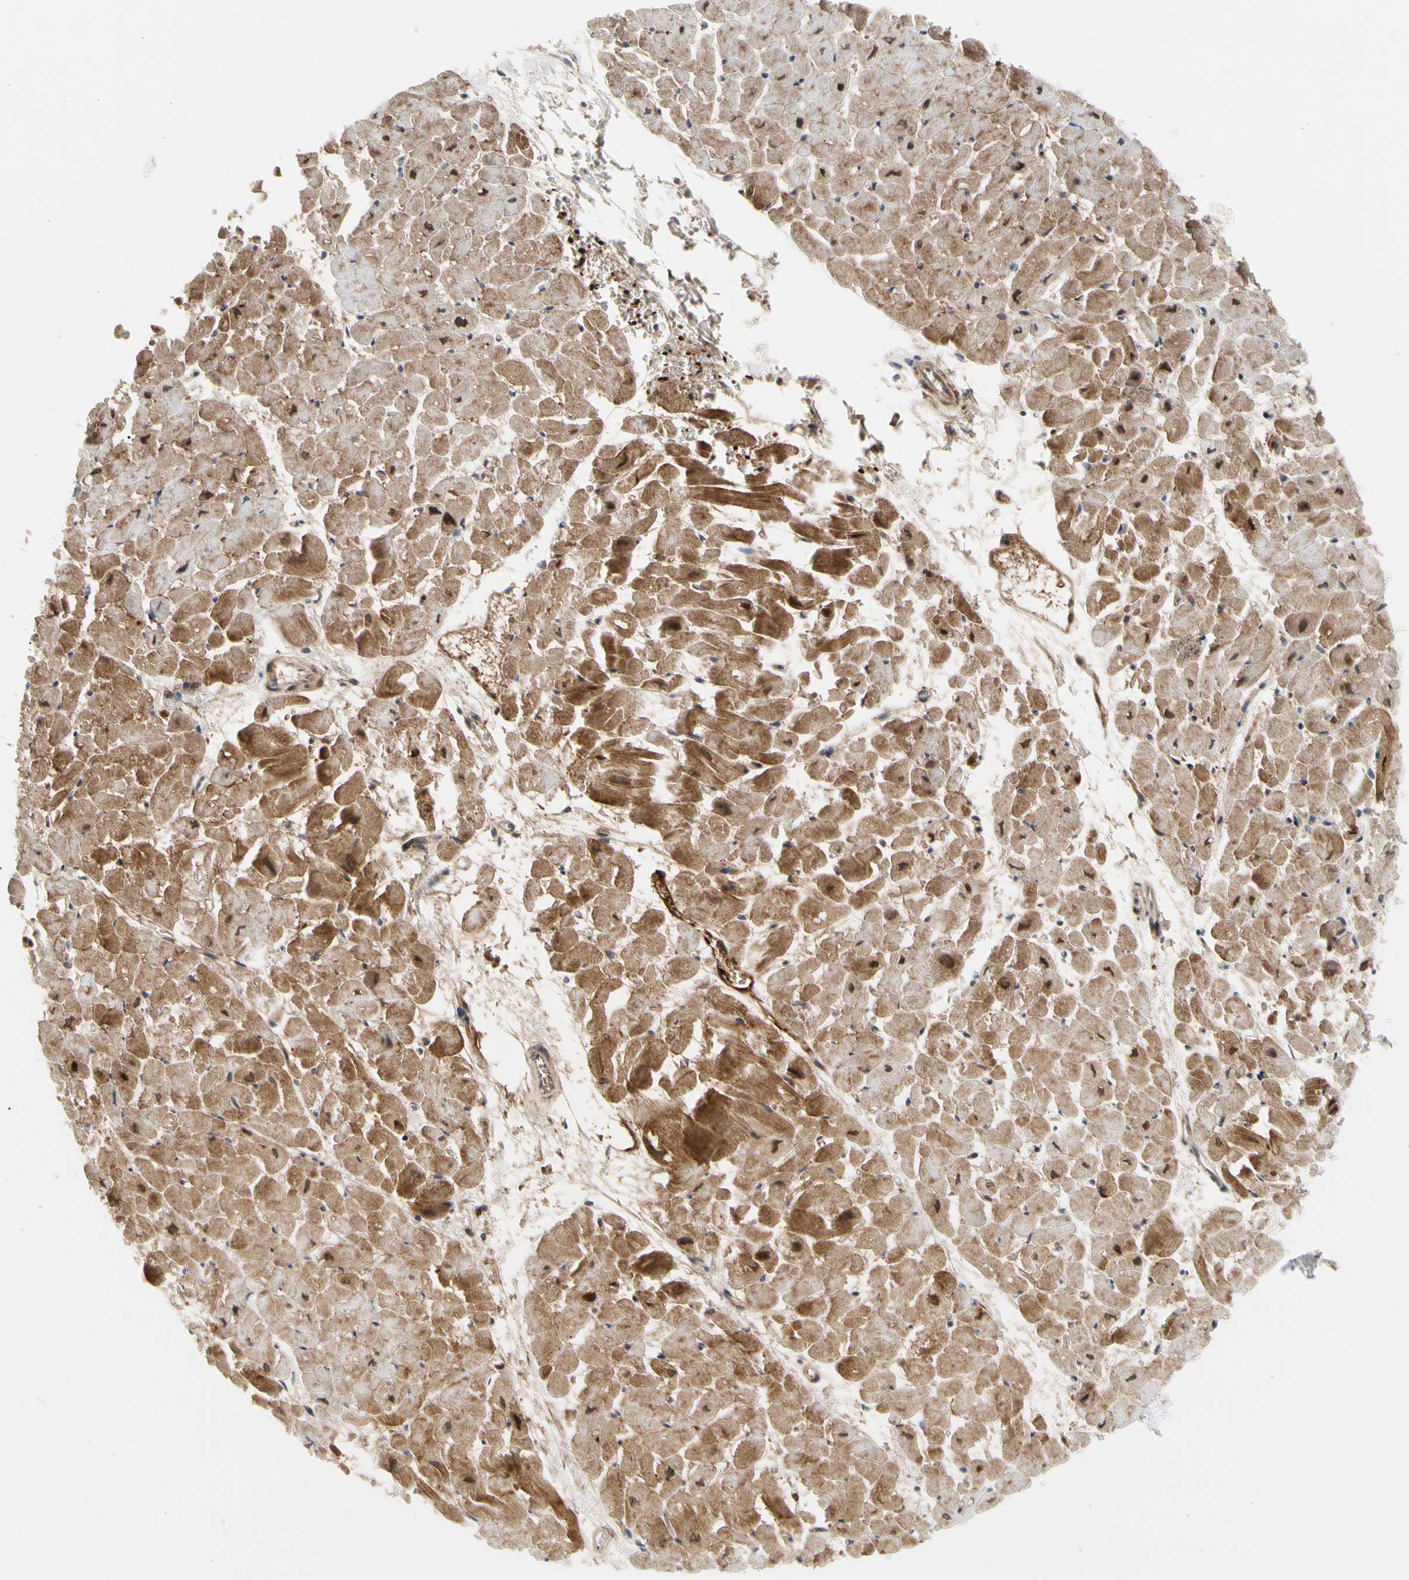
{"staining": {"intensity": "moderate", "quantity": ">75%", "location": "cytoplasmic/membranous,nuclear"}, "tissue": "heart muscle", "cell_type": "Cardiomyocytes", "image_type": "normal", "snomed": [{"axis": "morphology", "description": "Normal tissue, NOS"}, {"axis": "topography", "description": "Heart"}], "caption": "A micrograph showing moderate cytoplasmic/membranous,nuclear positivity in about >75% of cardiomyocytes in benign heart muscle, as visualized by brown immunohistochemical staining.", "gene": "HMGCR", "patient": {"sex": "male", "age": 45}}